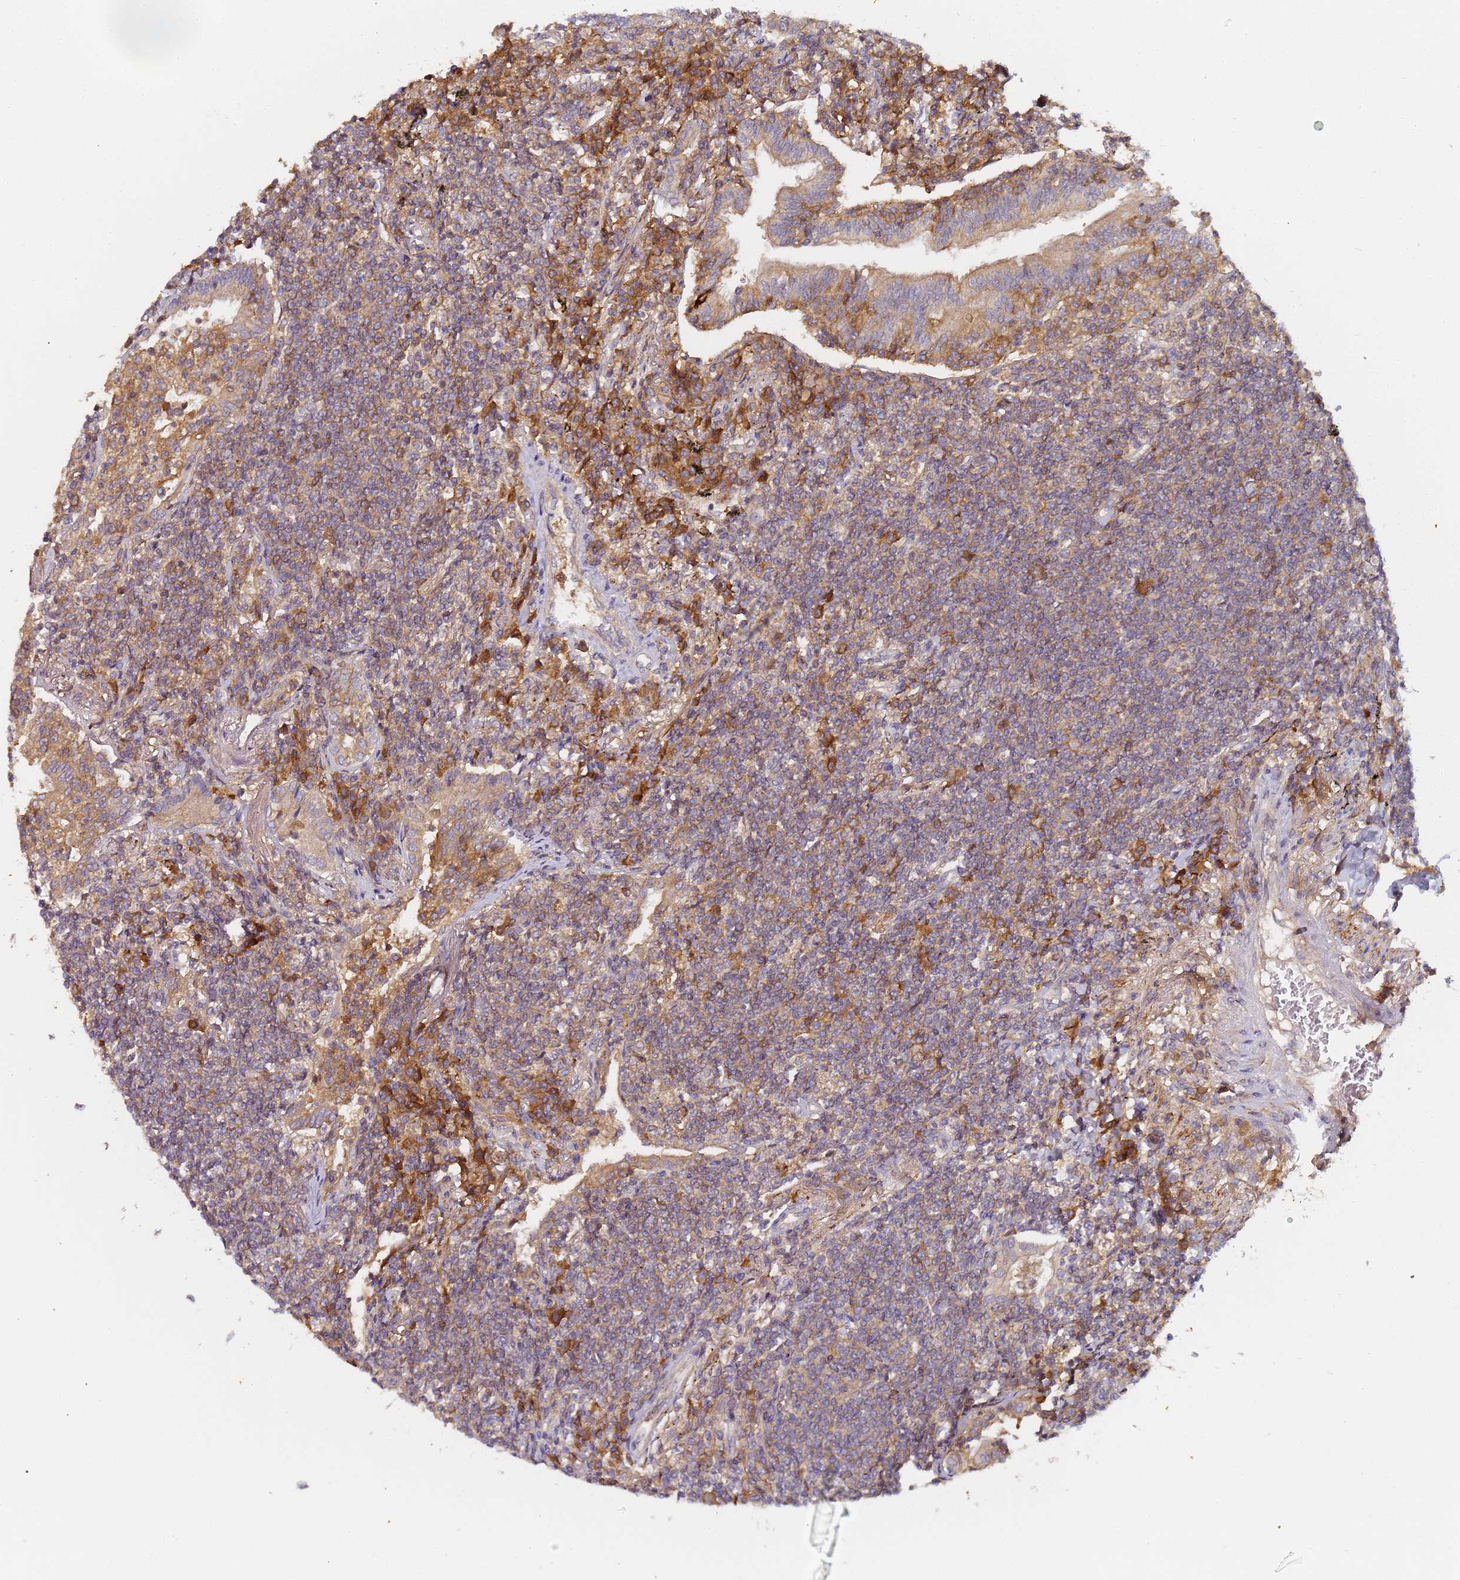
{"staining": {"intensity": "weak", "quantity": "25%-75%", "location": "cytoplasmic/membranous"}, "tissue": "lymphoma", "cell_type": "Tumor cells", "image_type": "cancer", "snomed": [{"axis": "morphology", "description": "Malignant lymphoma, non-Hodgkin's type, Low grade"}, {"axis": "topography", "description": "Lung"}], "caption": "Low-grade malignant lymphoma, non-Hodgkin's type stained for a protein demonstrates weak cytoplasmic/membranous positivity in tumor cells.", "gene": "LRRC69", "patient": {"sex": "female", "age": 71}}